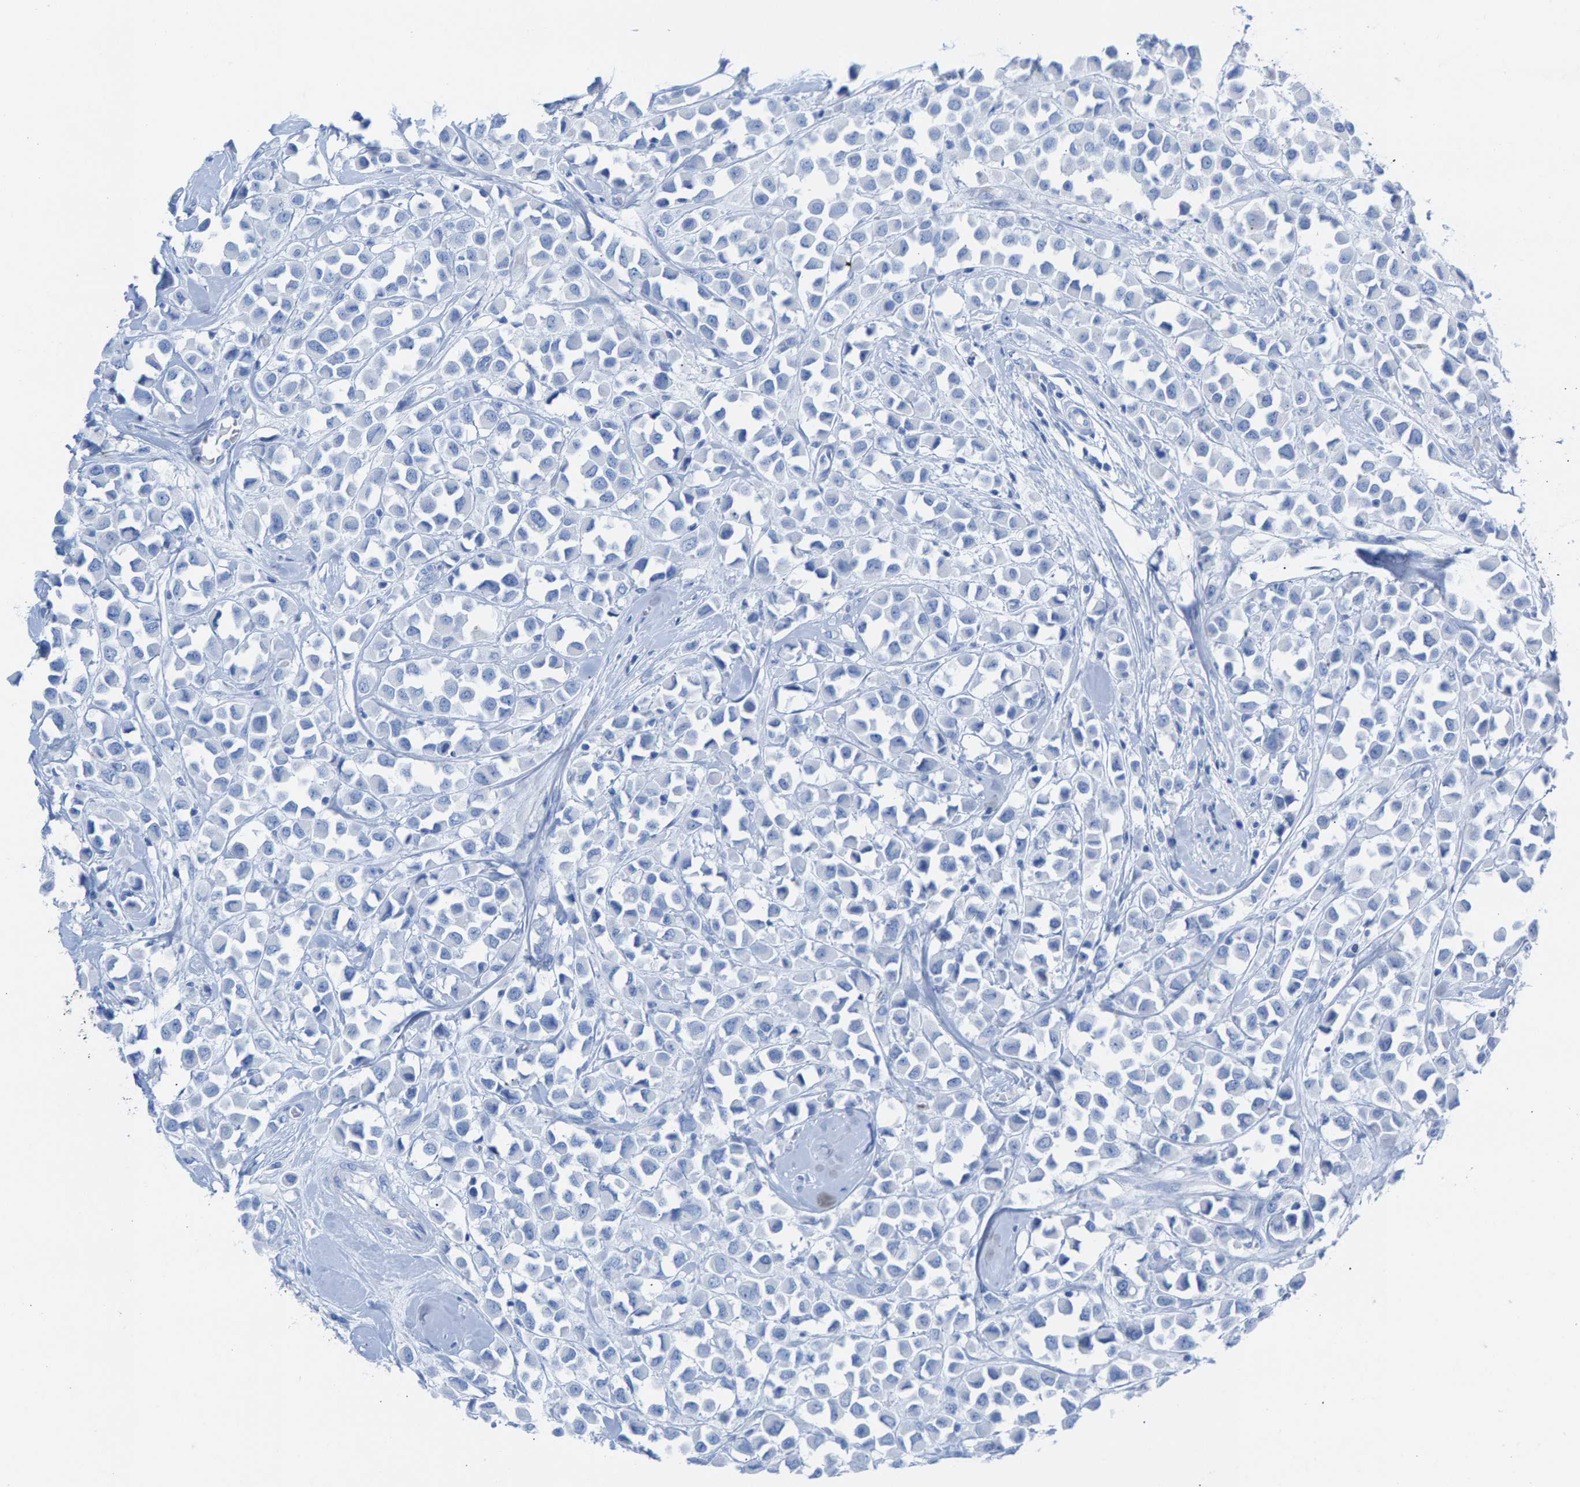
{"staining": {"intensity": "negative", "quantity": "none", "location": "none"}, "tissue": "breast cancer", "cell_type": "Tumor cells", "image_type": "cancer", "snomed": [{"axis": "morphology", "description": "Duct carcinoma"}, {"axis": "topography", "description": "Breast"}], "caption": "The image demonstrates no staining of tumor cells in invasive ductal carcinoma (breast).", "gene": "CPA1", "patient": {"sex": "female", "age": 61}}